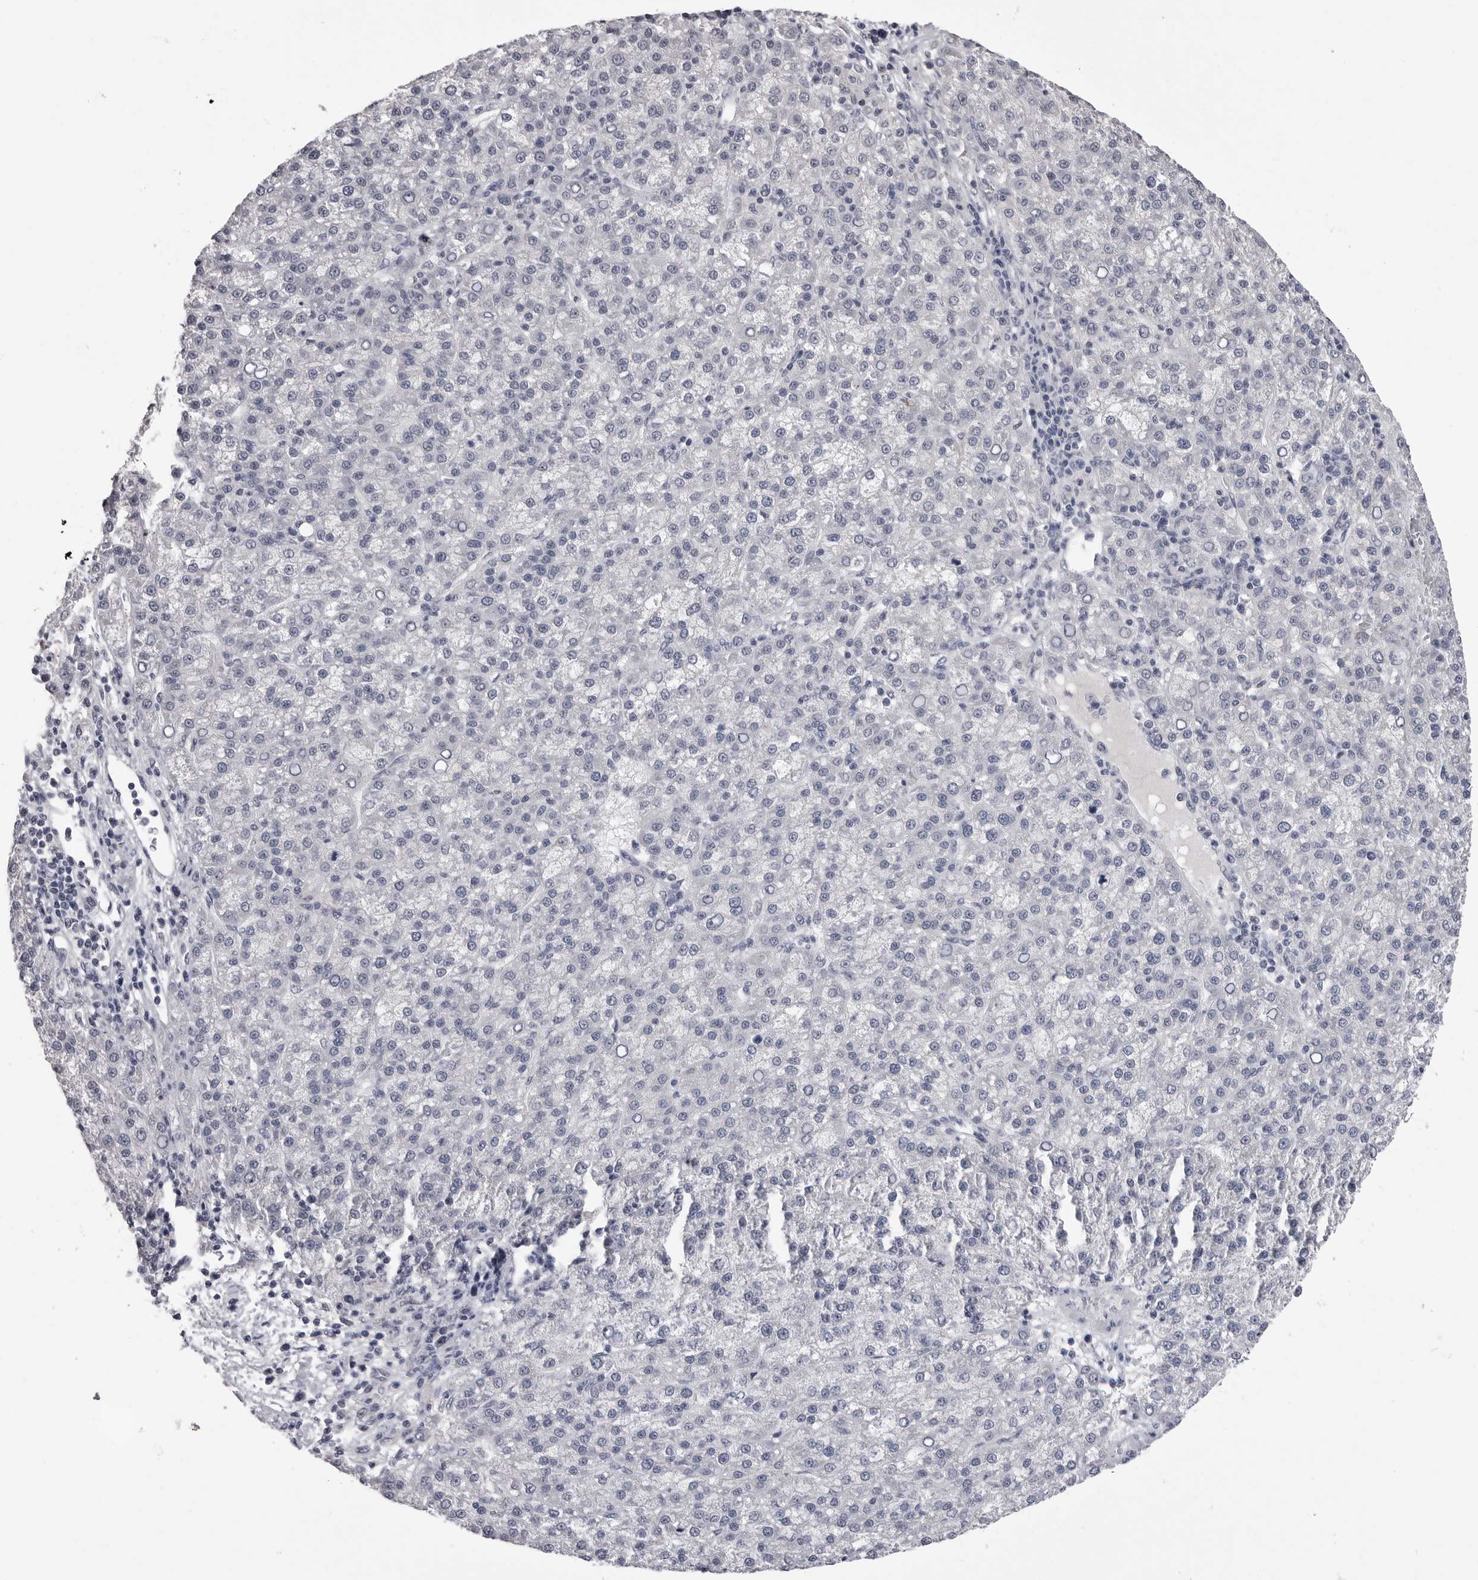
{"staining": {"intensity": "negative", "quantity": "none", "location": "none"}, "tissue": "liver cancer", "cell_type": "Tumor cells", "image_type": "cancer", "snomed": [{"axis": "morphology", "description": "Carcinoma, Hepatocellular, NOS"}, {"axis": "topography", "description": "Liver"}], "caption": "Liver cancer was stained to show a protein in brown. There is no significant positivity in tumor cells. Nuclei are stained in blue.", "gene": "DLG2", "patient": {"sex": "female", "age": 58}}